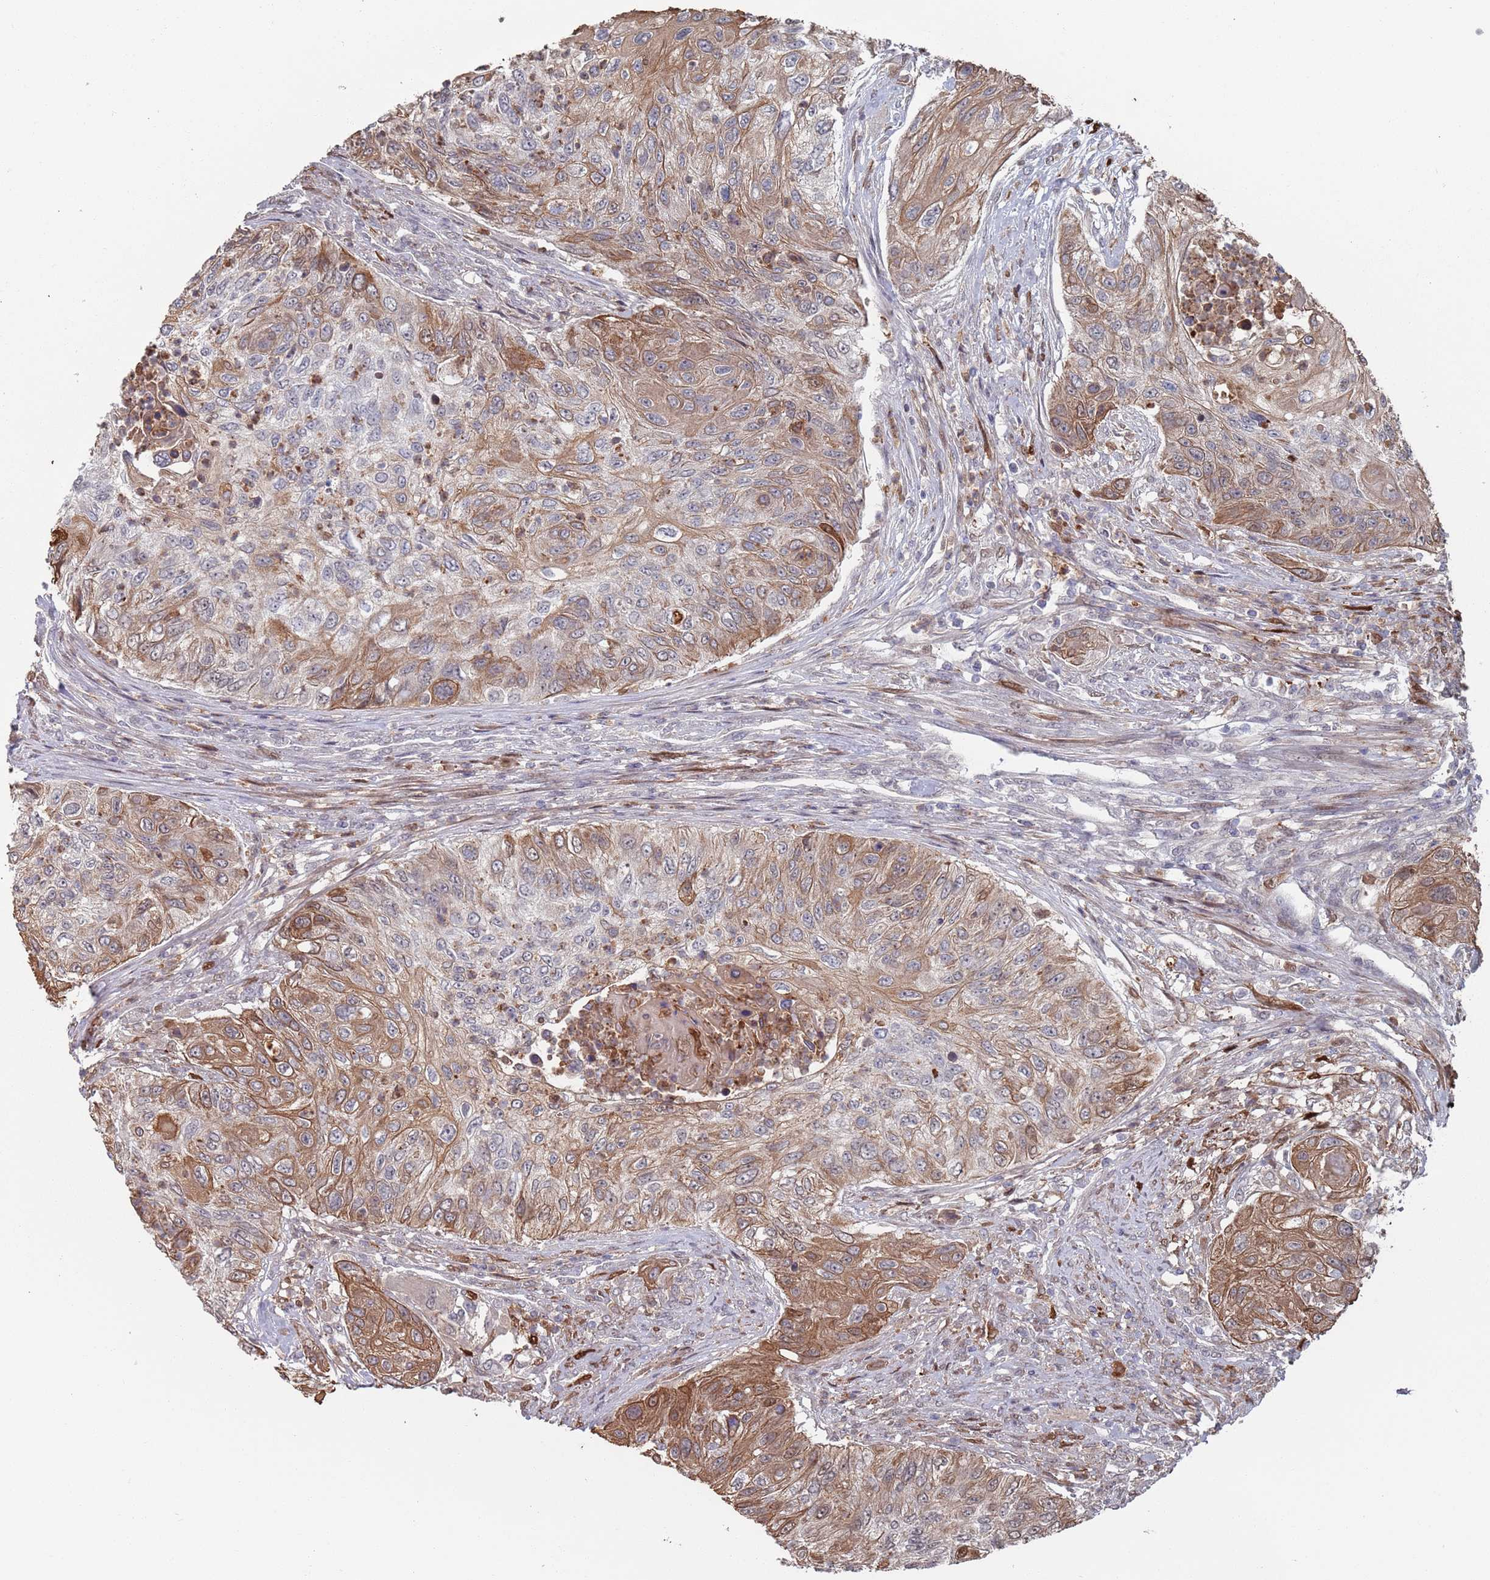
{"staining": {"intensity": "moderate", "quantity": "25%-75%", "location": "cytoplasmic/membranous"}, "tissue": "urothelial cancer", "cell_type": "Tumor cells", "image_type": "cancer", "snomed": [{"axis": "morphology", "description": "Urothelial carcinoma, High grade"}, {"axis": "topography", "description": "Urinary bladder"}], "caption": "Immunohistochemical staining of human high-grade urothelial carcinoma displays medium levels of moderate cytoplasmic/membranous protein positivity in about 25%-75% of tumor cells.", "gene": "DGKD", "patient": {"sex": "female", "age": 60}}